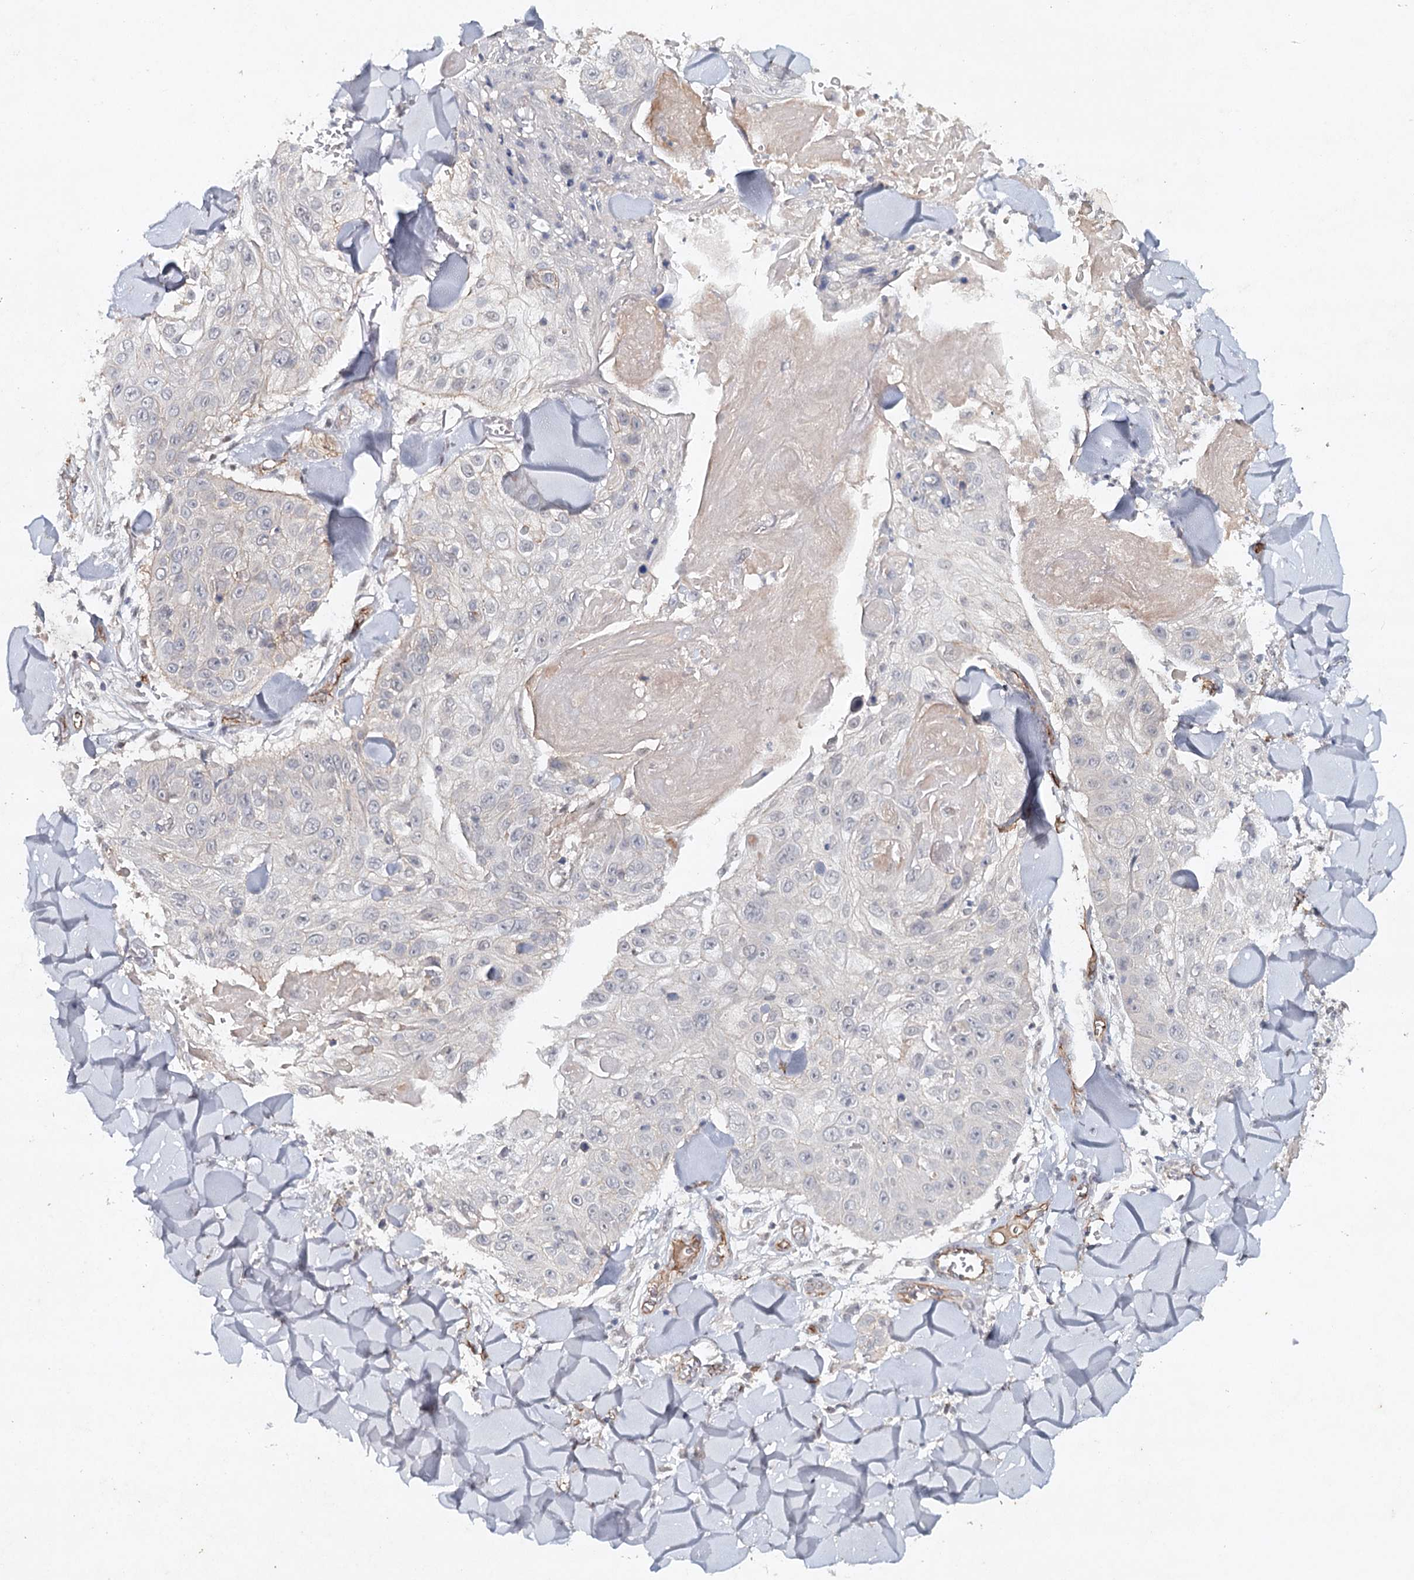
{"staining": {"intensity": "negative", "quantity": "none", "location": "none"}, "tissue": "skin cancer", "cell_type": "Tumor cells", "image_type": "cancer", "snomed": [{"axis": "morphology", "description": "Squamous cell carcinoma, NOS"}, {"axis": "topography", "description": "Skin"}], "caption": "An immunohistochemistry histopathology image of squamous cell carcinoma (skin) is shown. There is no staining in tumor cells of squamous cell carcinoma (skin).", "gene": "SYNPO", "patient": {"sex": "male", "age": 86}}